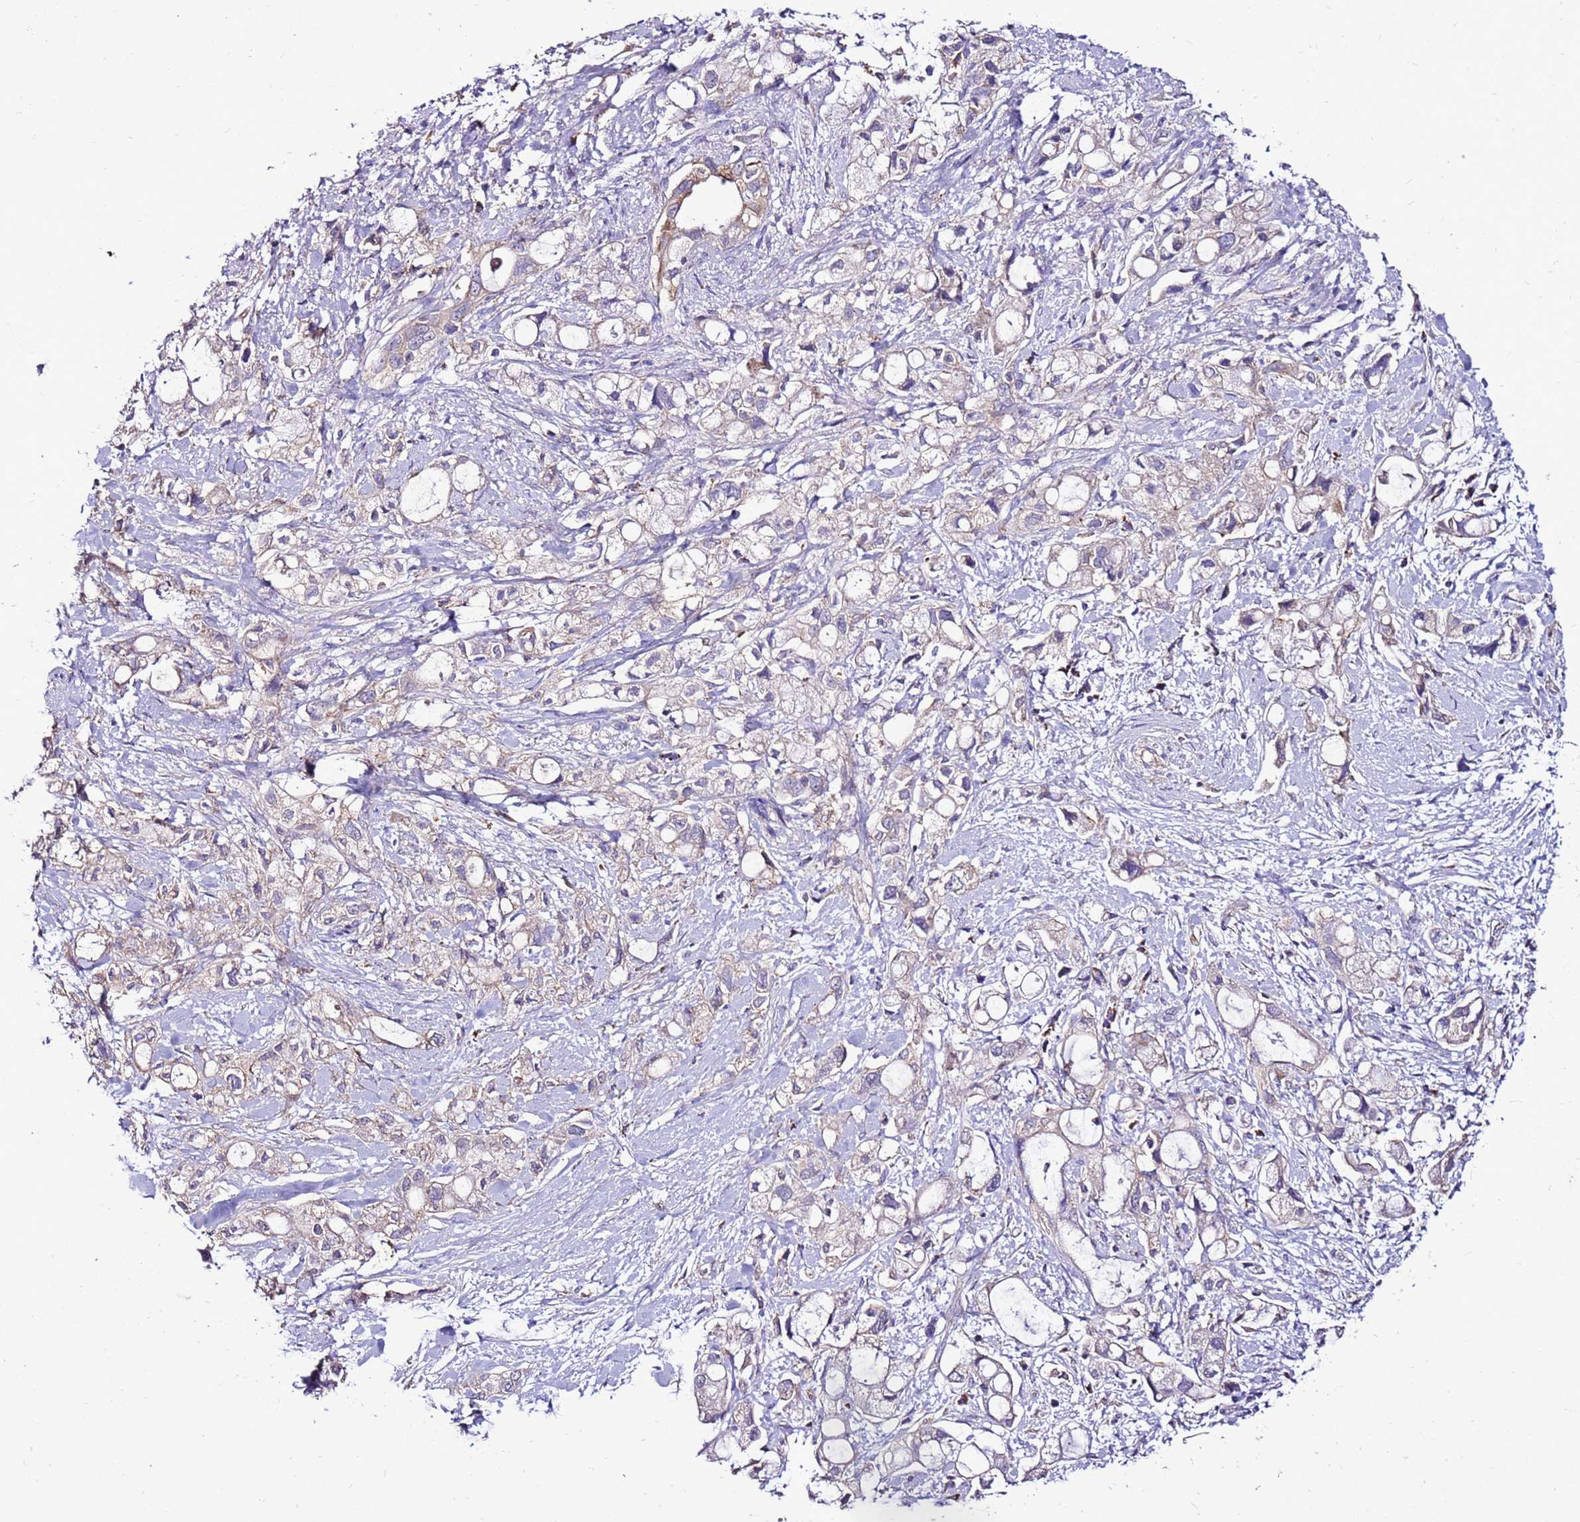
{"staining": {"intensity": "weak", "quantity": "<25%", "location": "cytoplasmic/membranous"}, "tissue": "pancreatic cancer", "cell_type": "Tumor cells", "image_type": "cancer", "snomed": [{"axis": "morphology", "description": "Adenocarcinoma, NOS"}, {"axis": "topography", "description": "Pancreas"}], "caption": "Human adenocarcinoma (pancreatic) stained for a protein using IHC shows no expression in tumor cells.", "gene": "TMEM106C", "patient": {"sex": "female", "age": 56}}